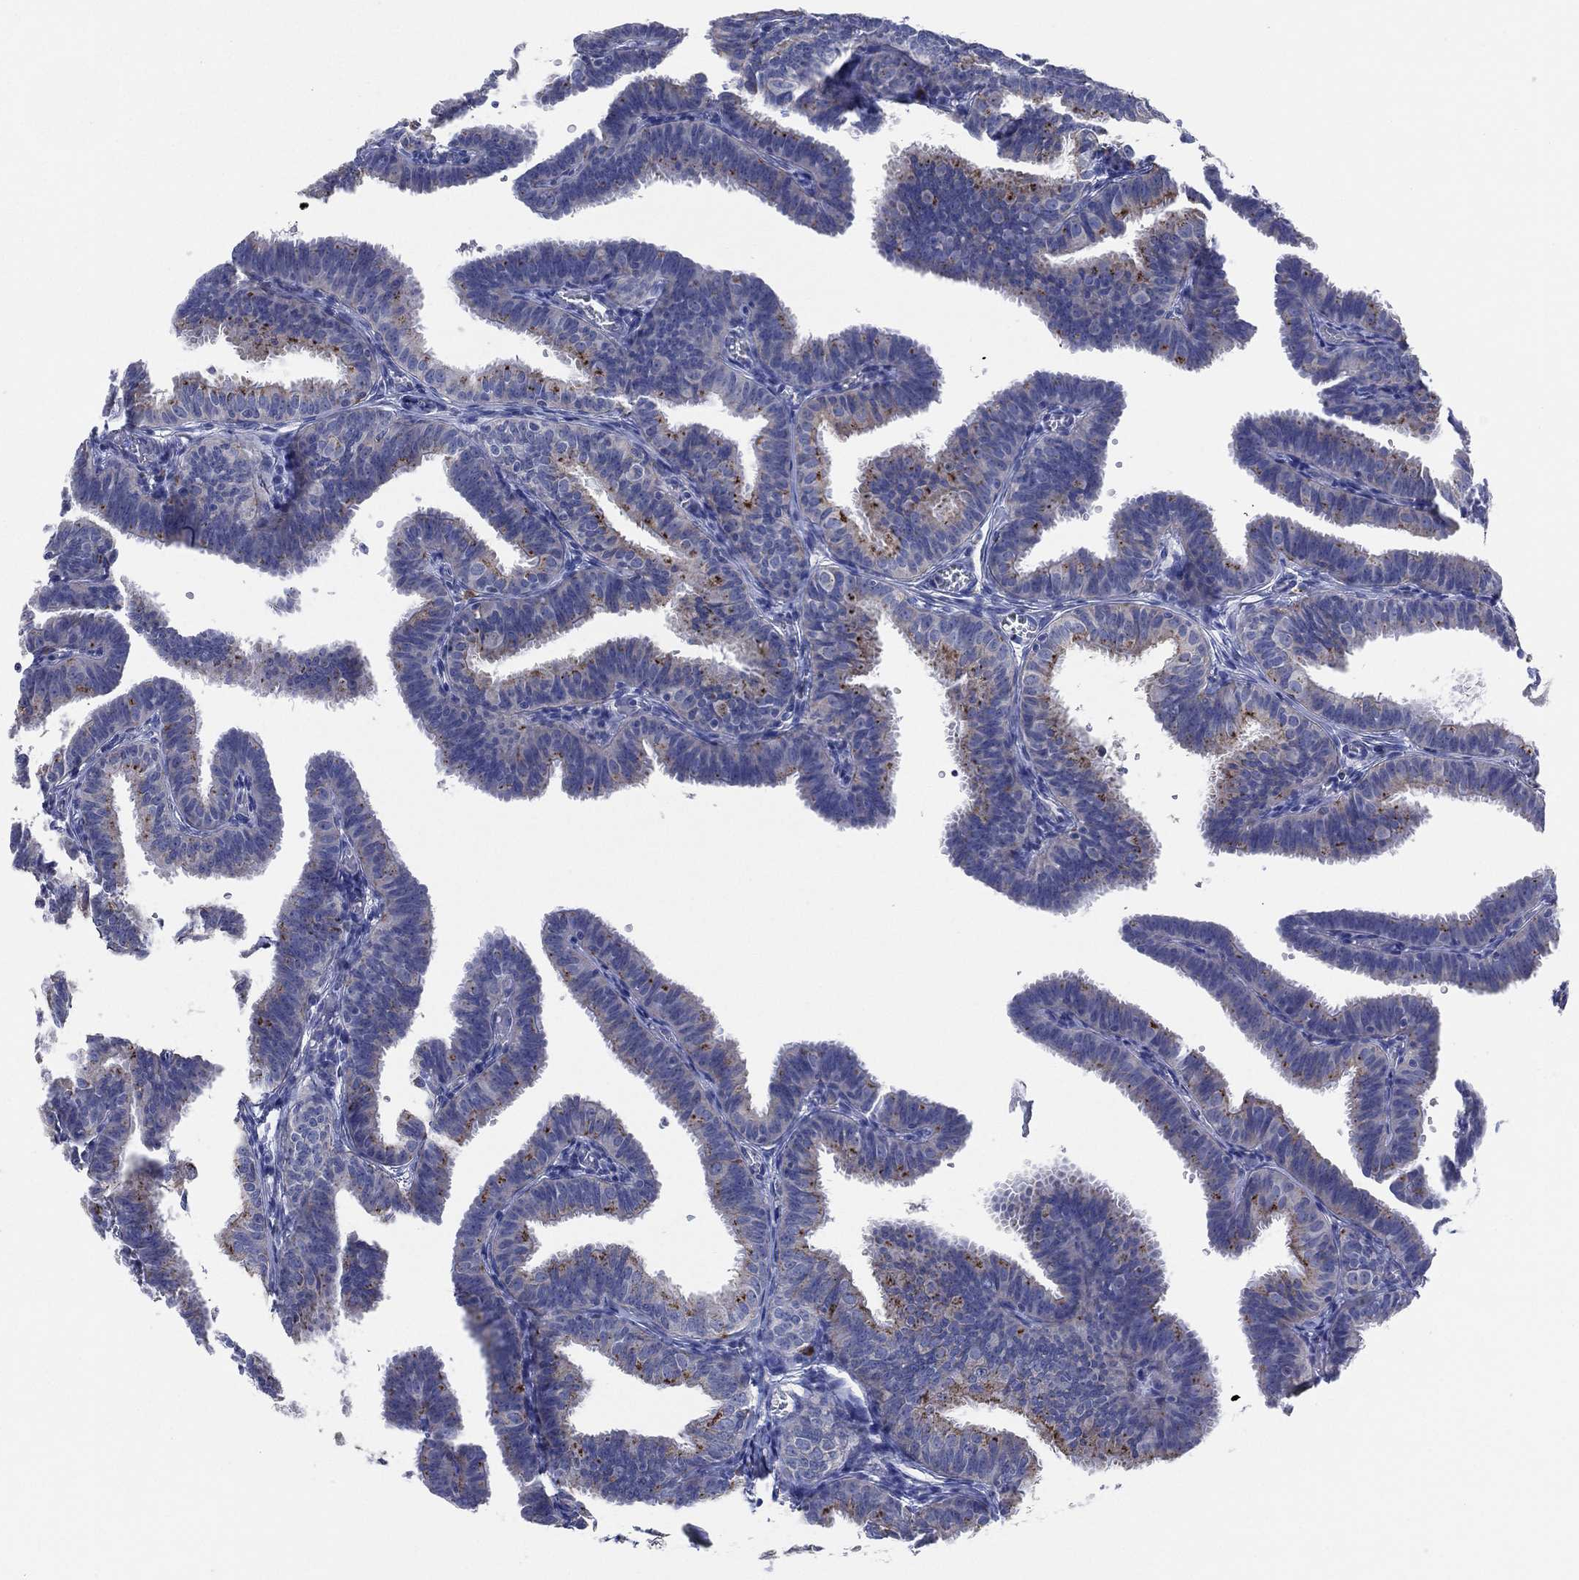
{"staining": {"intensity": "negative", "quantity": "none", "location": "none"}, "tissue": "fallopian tube", "cell_type": "Glandular cells", "image_type": "normal", "snomed": [{"axis": "morphology", "description": "Normal tissue, NOS"}, {"axis": "topography", "description": "Fallopian tube"}], "caption": "Normal fallopian tube was stained to show a protein in brown. There is no significant expression in glandular cells.", "gene": "GALNS", "patient": {"sex": "female", "age": 25}}